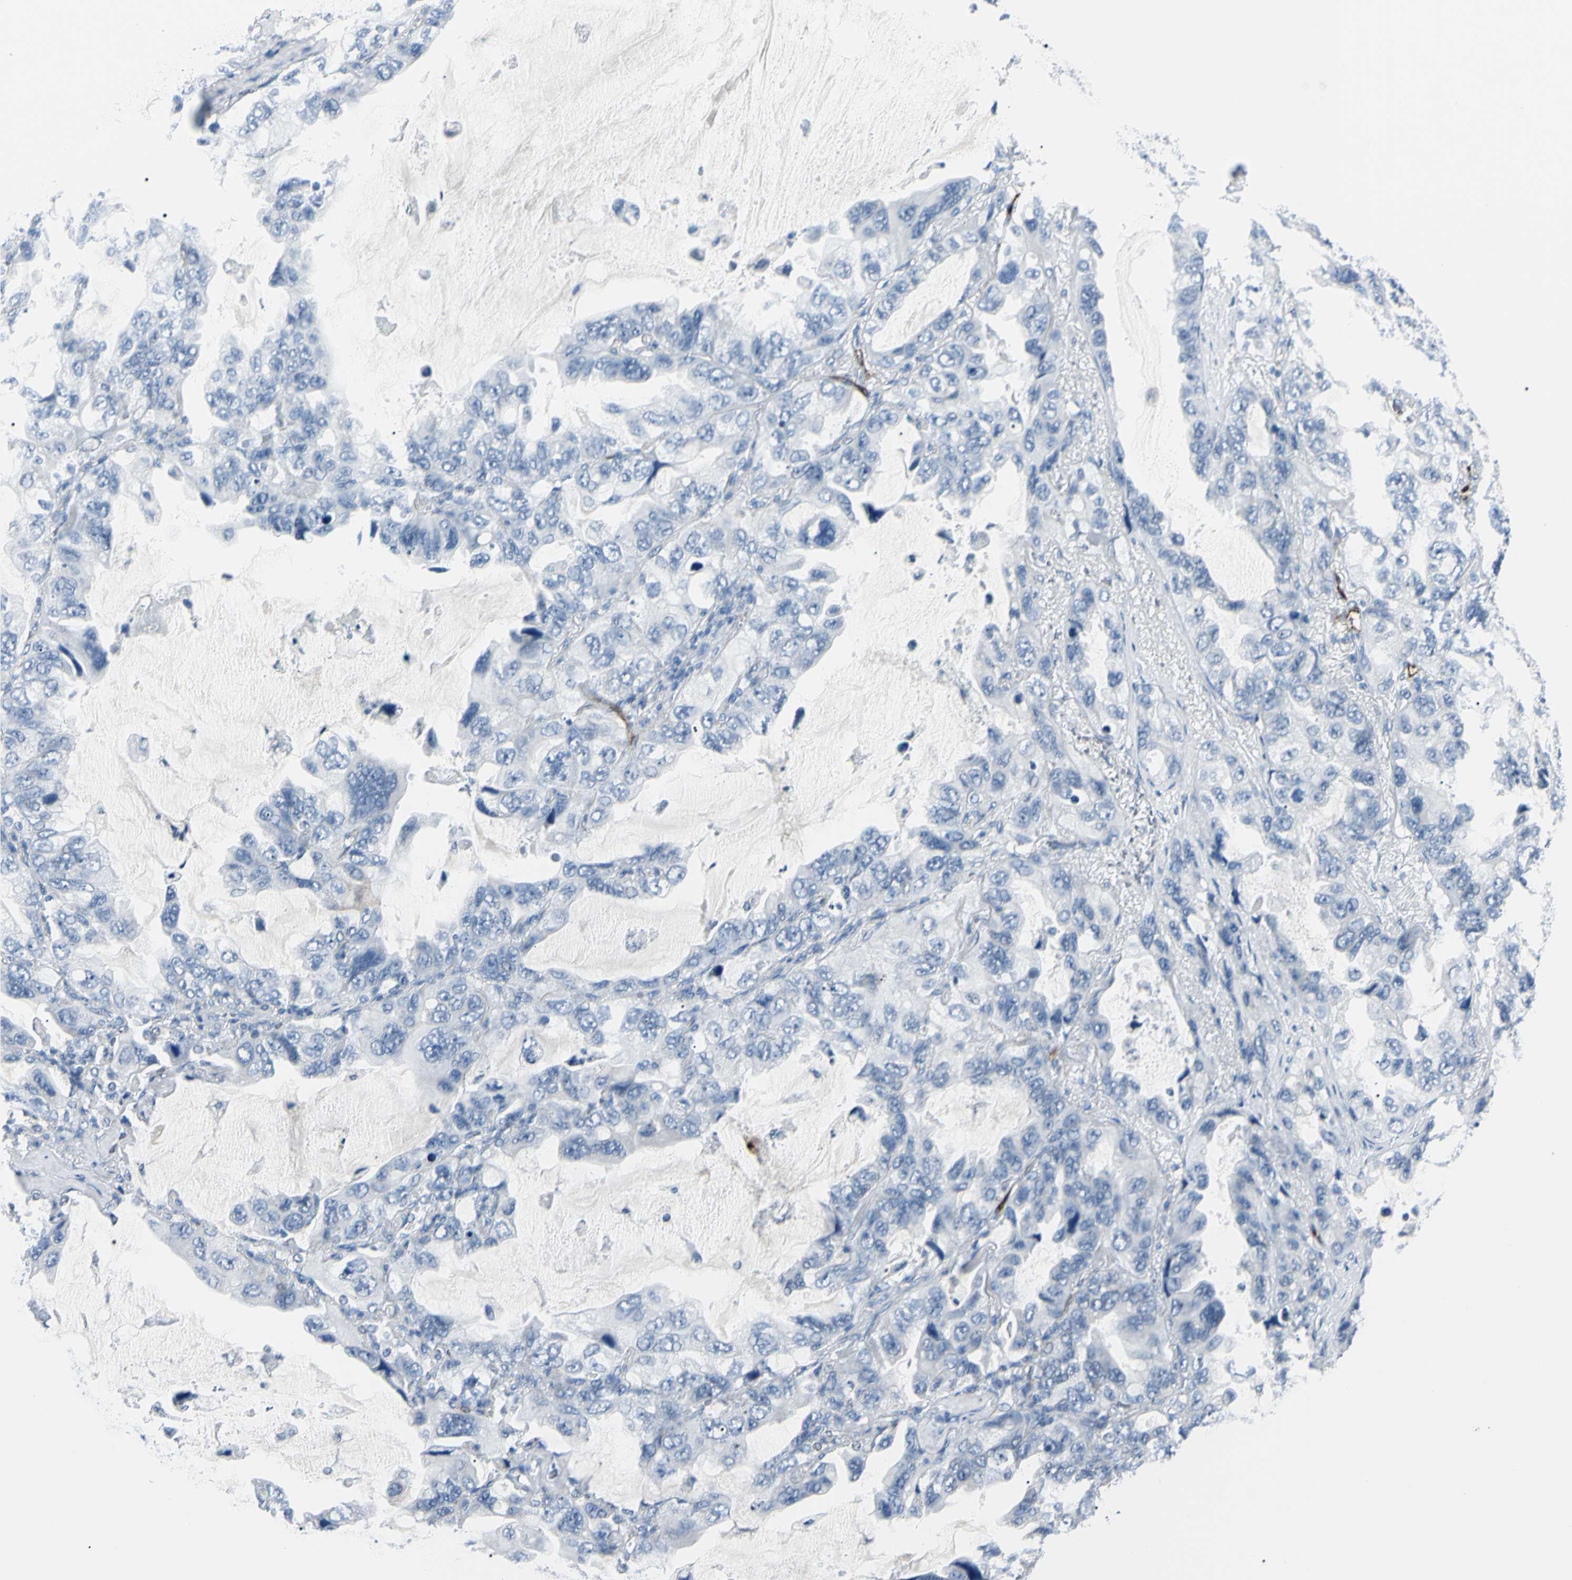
{"staining": {"intensity": "negative", "quantity": "none", "location": "none"}, "tissue": "lung cancer", "cell_type": "Tumor cells", "image_type": "cancer", "snomed": [{"axis": "morphology", "description": "Squamous cell carcinoma, NOS"}, {"axis": "topography", "description": "Lung"}], "caption": "Tumor cells are negative for protein expression in human lung cancer (squamous cell carcinoma).", "gene": "CA2", "patient": {"sex": "female", "age": 73}}